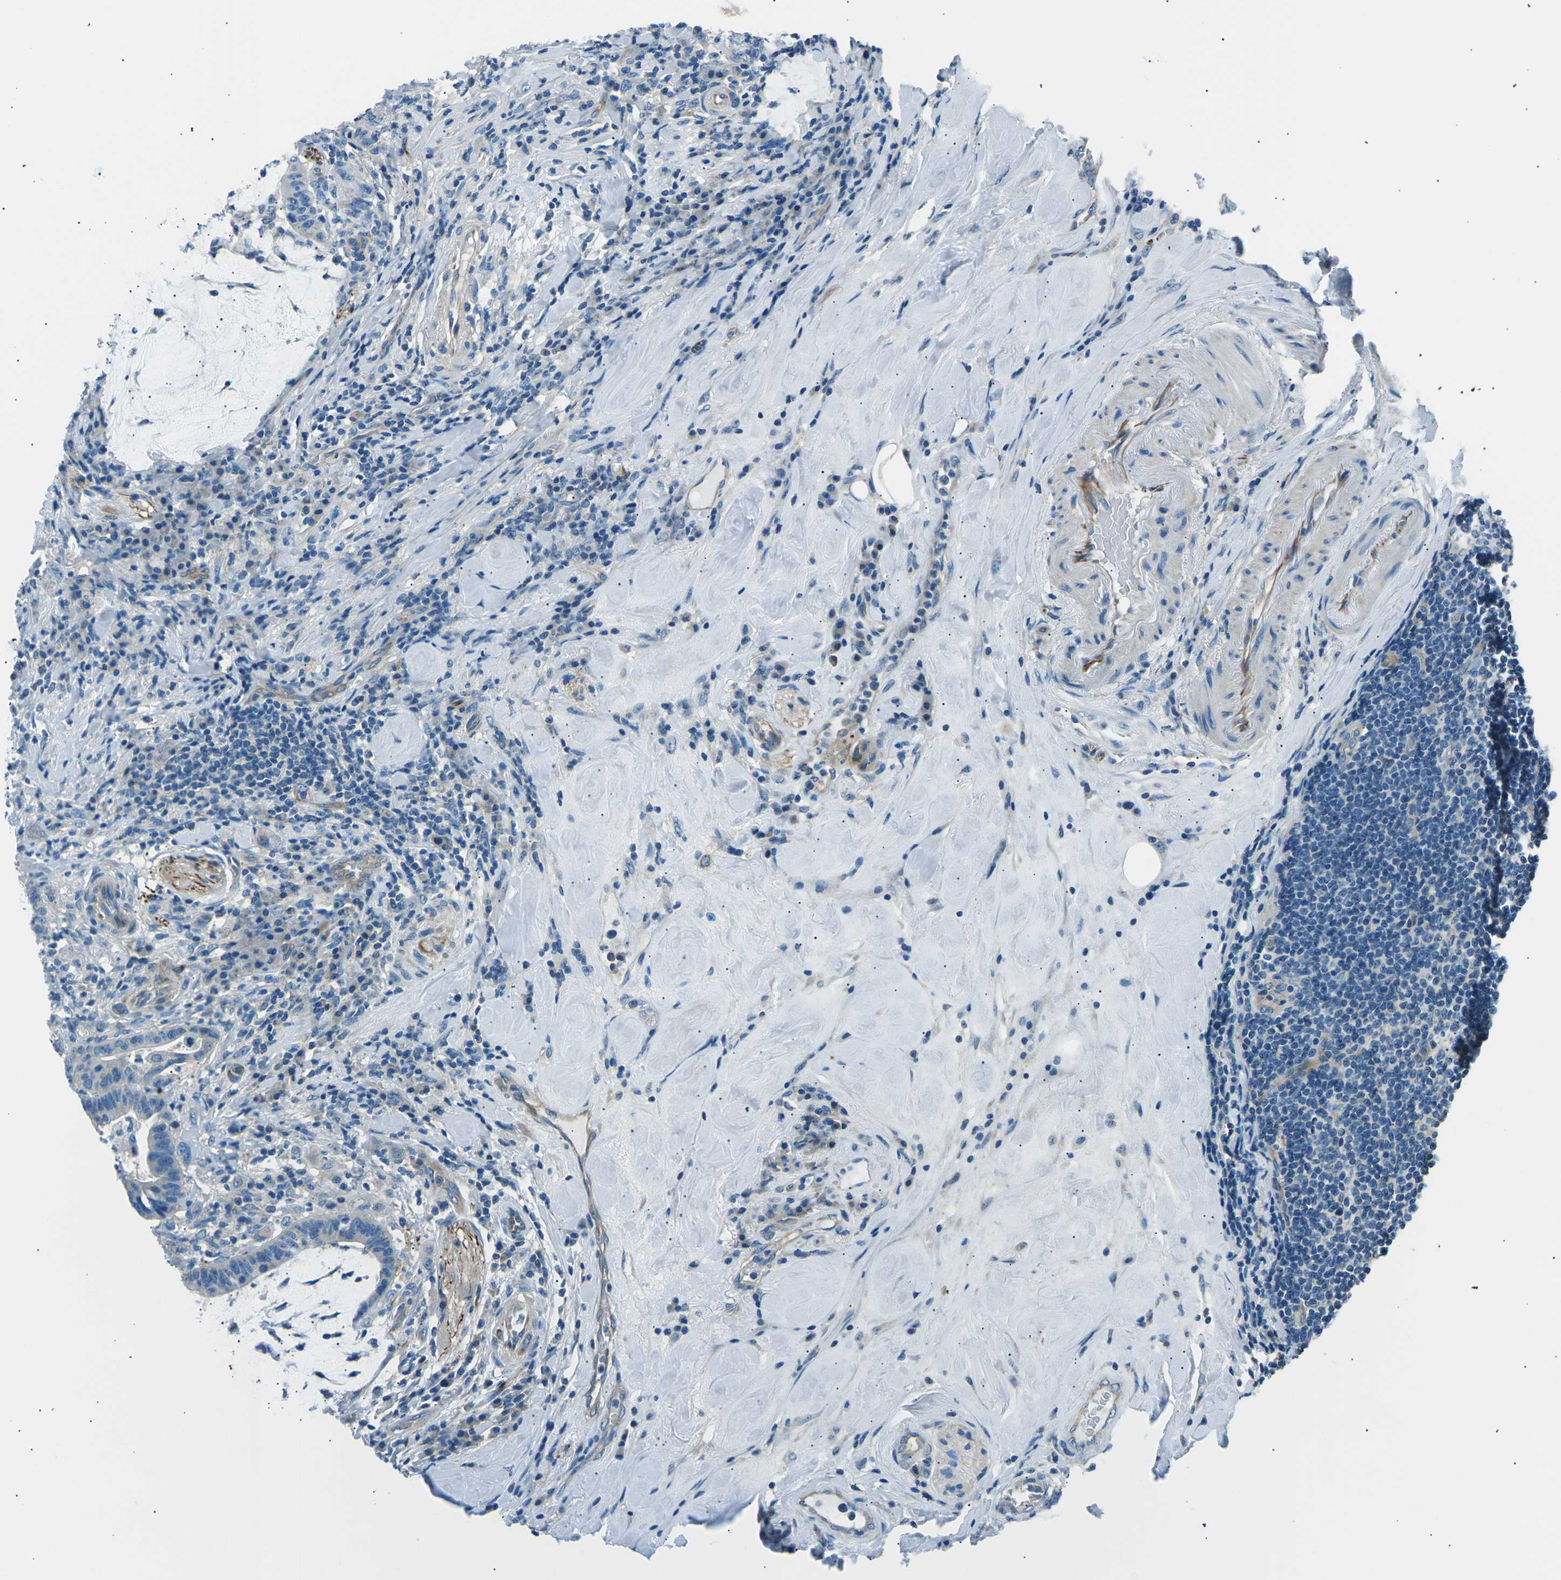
{"staining": {"intensity": "negative", "quantity": "none", "location": "none"}, "tissue": "colorectal cancer", "cell_type": "Tumor cells", "image_type": "cancer", "snomed": [{"axis": "morphology", "description": "Normal tissue, NOS"}, {"axis": "morphology", "description": "Adenocarcinoma, NOS"}, {"axis": "topography", "description": "Colon"}], "caption": "An IHC image of adenocarcinoma (colorectal) is shown. There is no staining in tumor cells of adenocarcinoma (colorectal).", "gene": "SLK", "patient": {"sex": "female", "age": 66}}